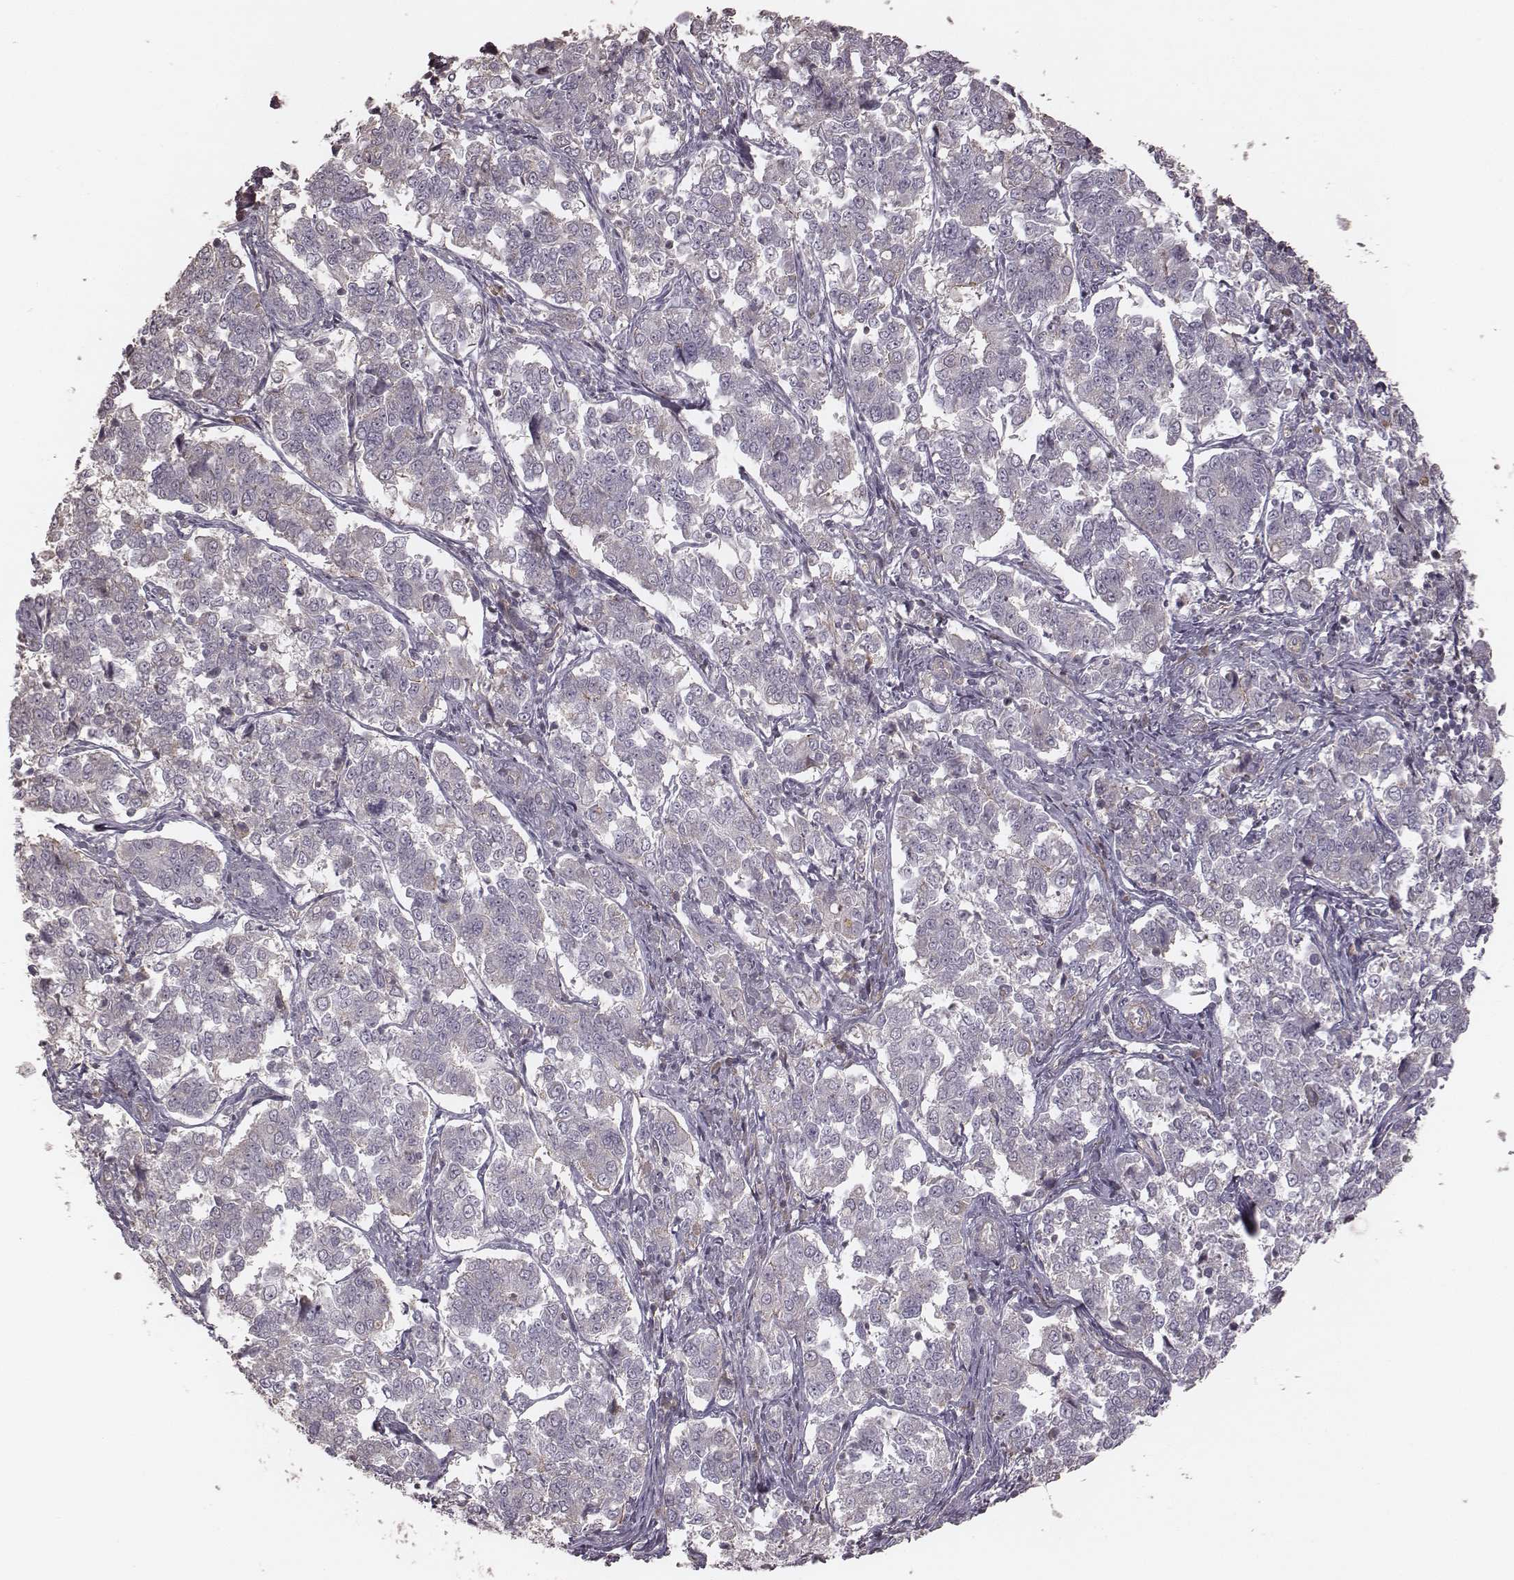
{"staining": {"intensity": "negative", "quantity": "none", "location": "none"}, "tissue": "endometrial cancer", "cell_type": "Tumor cells", "image_type": "cancer", "snomed": [{"axis": "morphology", "description": "Adenocarcinoma, NOS"}, {"axis": "topography", "description": "Endometrium"}], "caption": "A photomicrograph of endometrial adenocarcinoma stained for a protein demonstrates no brown staining in tumor cells.", "gene": "OTOGL", "patient": {"sex": "female", "age": 43}}